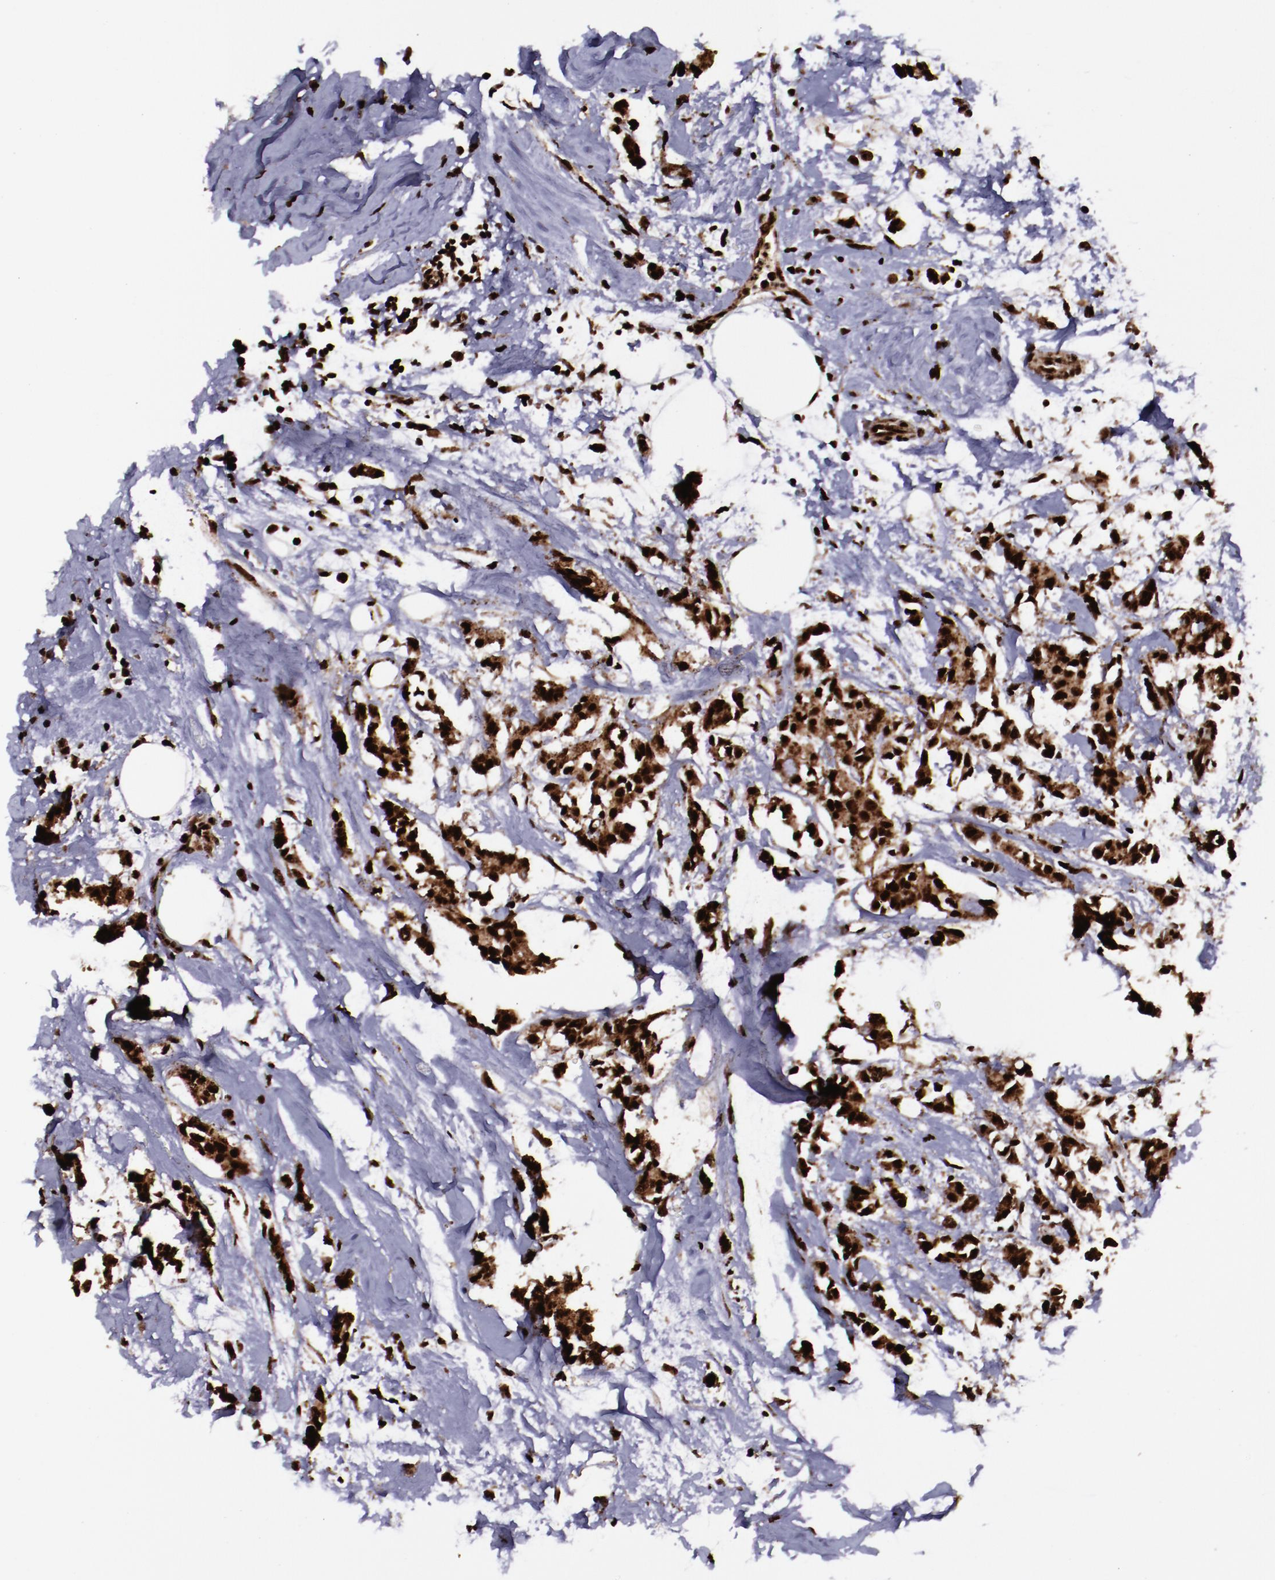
{"staining": {"intensity": "strong", "quantity": ">75%", "location": "cytoplasmic/membranous,nuclear"}, "tissue": "breast cancer", "cell_type": "Tumor cells", "image_type": "cancer", "snomed": [{"axis": "morphology", "description": "Duct carcinoma"}, {"axis": "topography", "description": "Breast"}], "caption": "Immunohistochemistry (IHC) (DAB (3,3'-diaminobenzidine)) staining of breast infiltrating ductal carcinoma exhibits strong cytoplasmic/membranous and nuclear protein expression in about >75% of tumor cells.", "gene": "SNW1", "patient": {"sex": "female", "age": 84}}